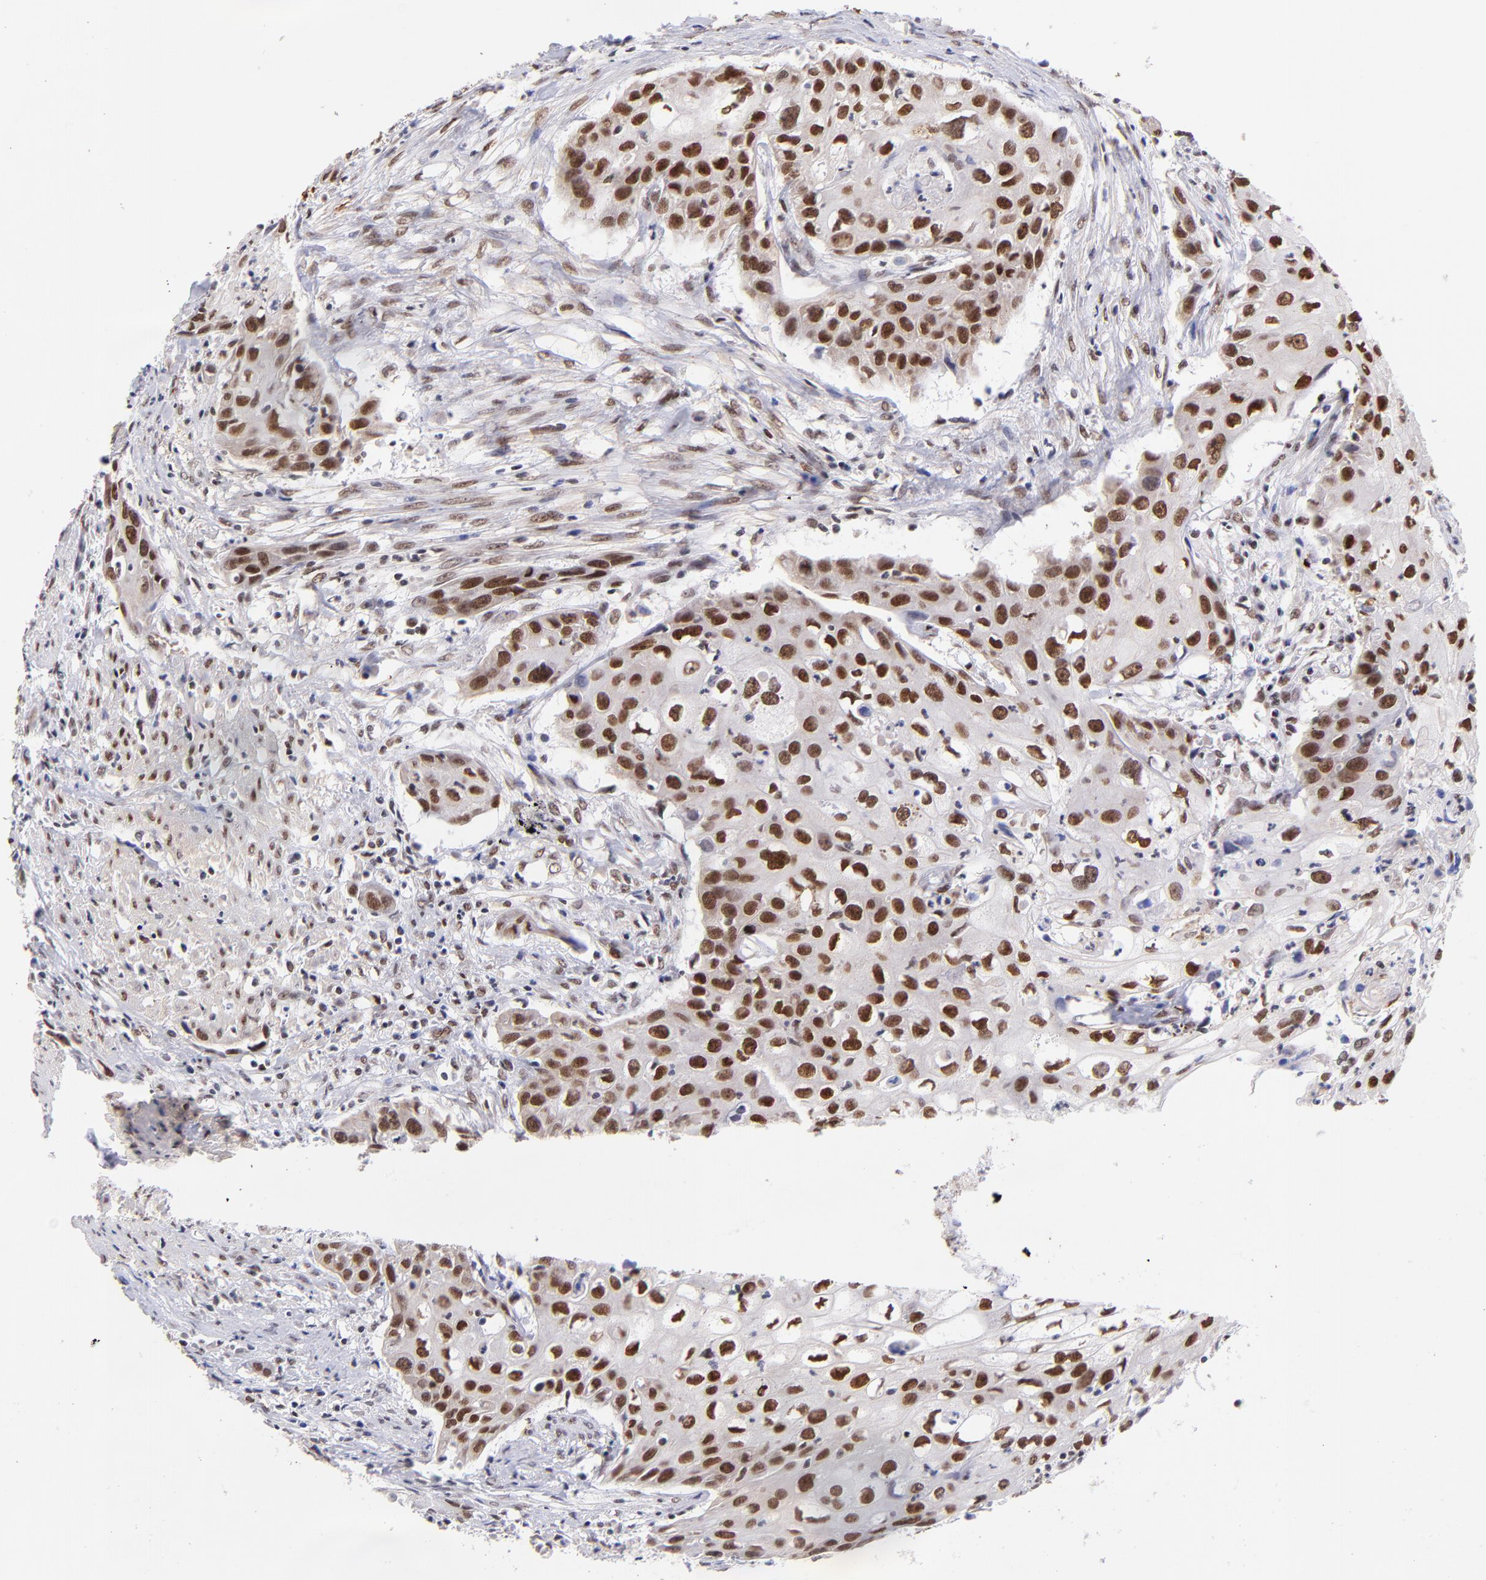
{"staining": {"intensity": "strong", "quantity": ">75%", "location": "nuclear"}, "tissue": "urothelial cancer", "cell_type": "Tumor cells", "image_type": "cancer", "snomed": [{"axis": "morphology", "description": "Urothelial carcinoma, High grade"}, {"axis": "topography", "description": "Urinary bladder"}], "caption": "A histopathology image showing strong nuclear staining in approximately >75% of tumor cells in urothelial carcinoma (high-grade), as visualized by brown immunohistochemical staining.", "gene": "MIDEAS", "patient": {"sex": "male", "age": 54}}